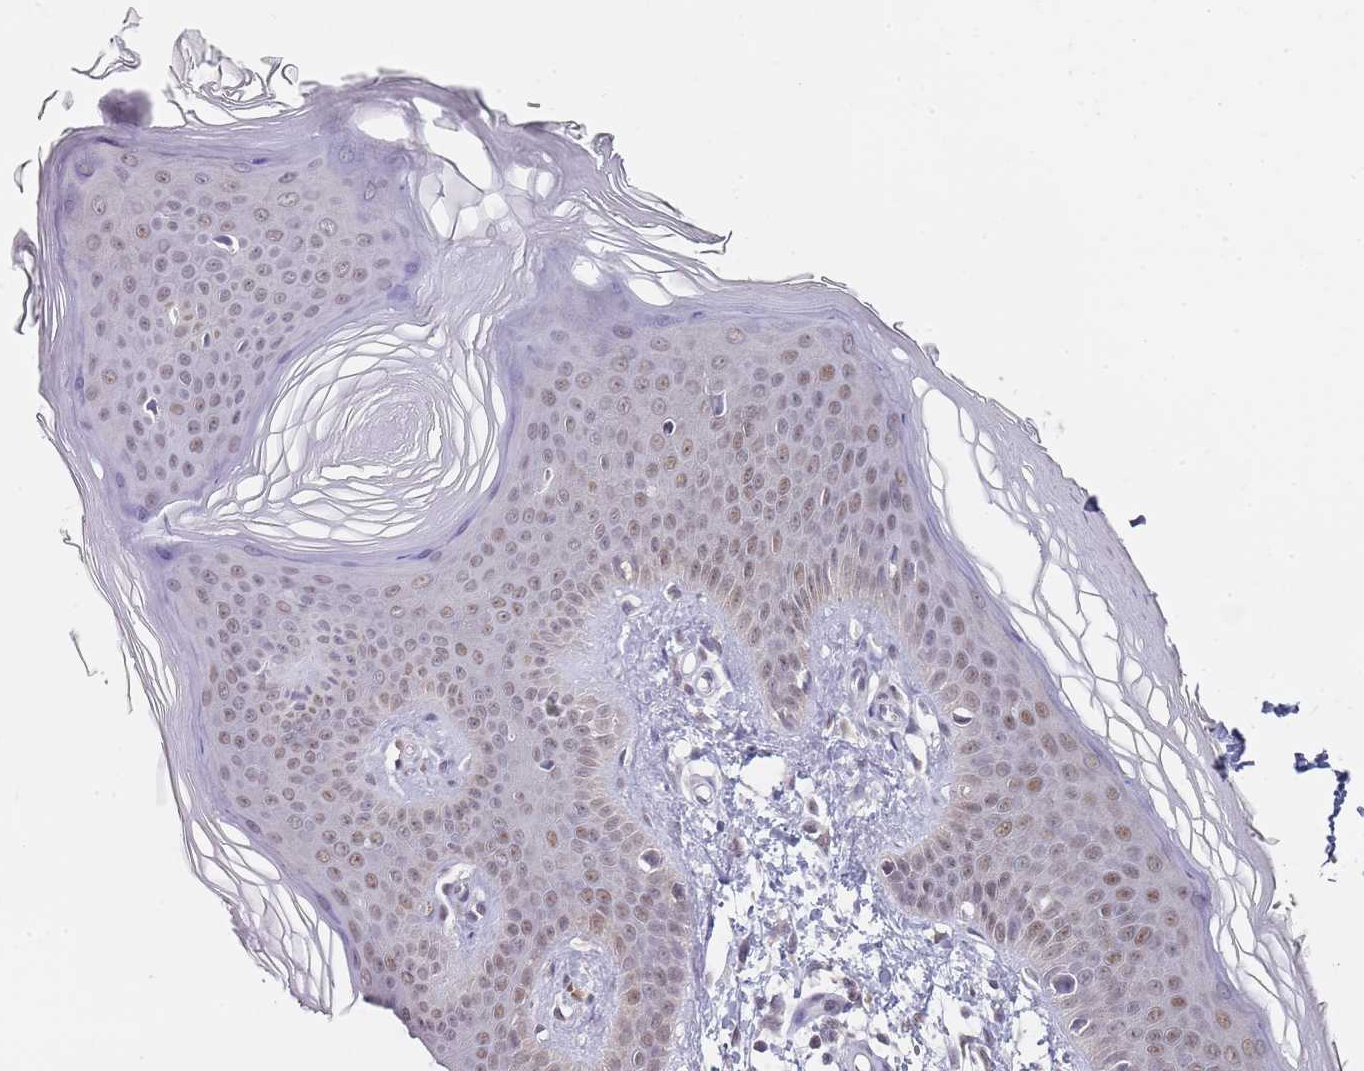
{"staining": {"intensity": "negative", "quantity": "none", "location": "none"}, "tissue": "skin", "cell_type": "Fibroblasts", "image_type": "normal", "snomed": [{"axis": "morphology", "description": "Normal tissue, NOS"}, {"axis": "topography", "description": "Skin"}], "caption": "Protein analysis of unremarkable skin demonstrates no significant staining in fibroblasts. The staining is performed using DAB (3,3'-diaminobenzidine) brown chromogen with nuclei counter-stained in using hematoxylin.", "gene": "SMARCAL1", "patient": {"sex": "male", "age": 36}}